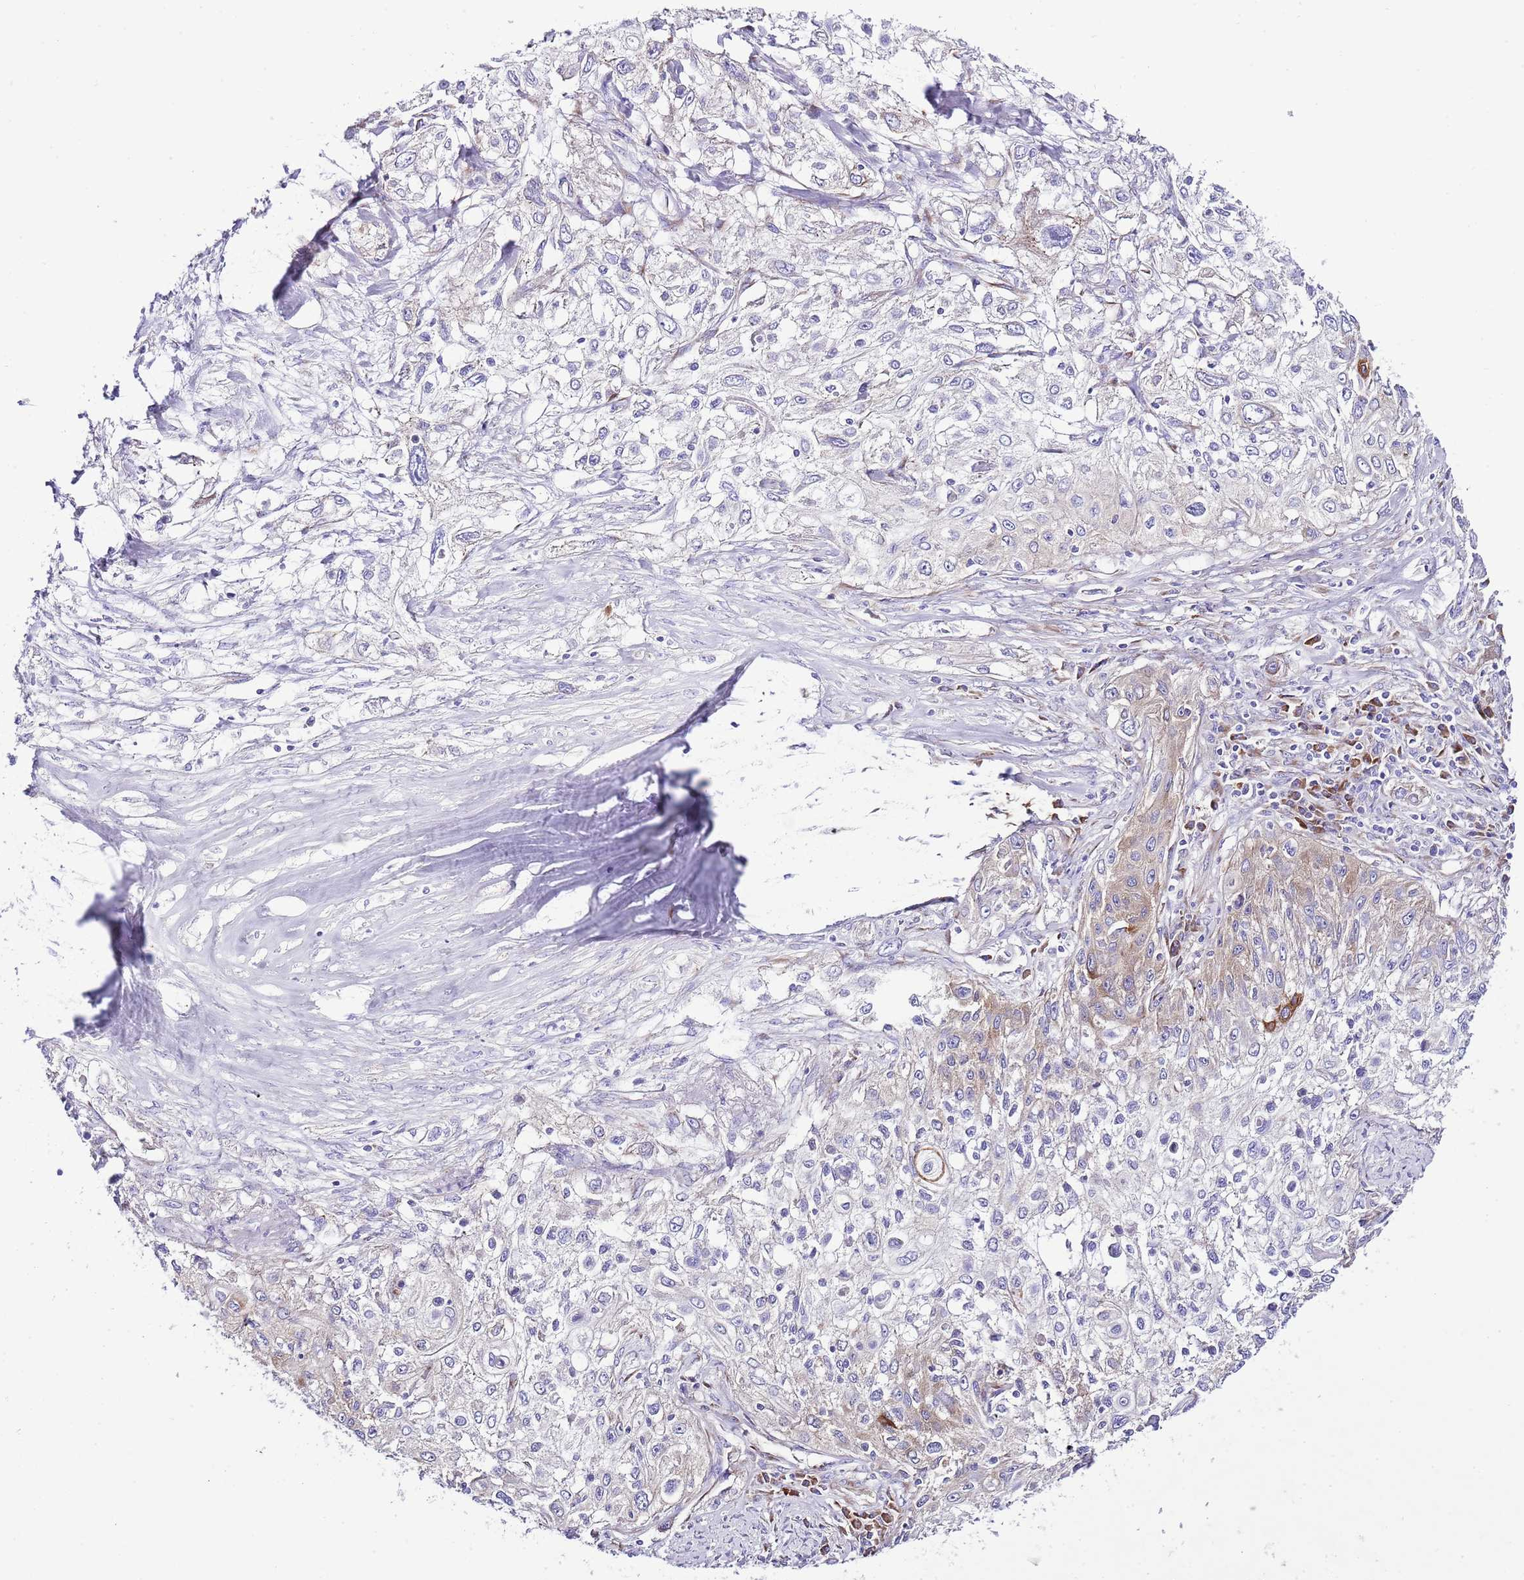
{"staining": {"intensity": "weak", "quantity": "25%-75%", "location": "cytoplasmic/membranous"}, "tissue": "lung cancer", "cell_type": "Tumor cells", "image_type": "cancer", "snomed": [{"axis": "morphology", "description": "Squamous cell carcinoma, NOS"}, {"axis": "topography", "description": "Lung"}], "caption": "Squamous cell carcinoma (lung) stained with immunohistochemistry reveals weak cytoplasmic/membranous staining in approximately 25%-75% of tumor cells. (IHC, brightfield microscopy, high magnification).", "gene": "RPS10", "patient": {"sex": "female", "age": 69}}